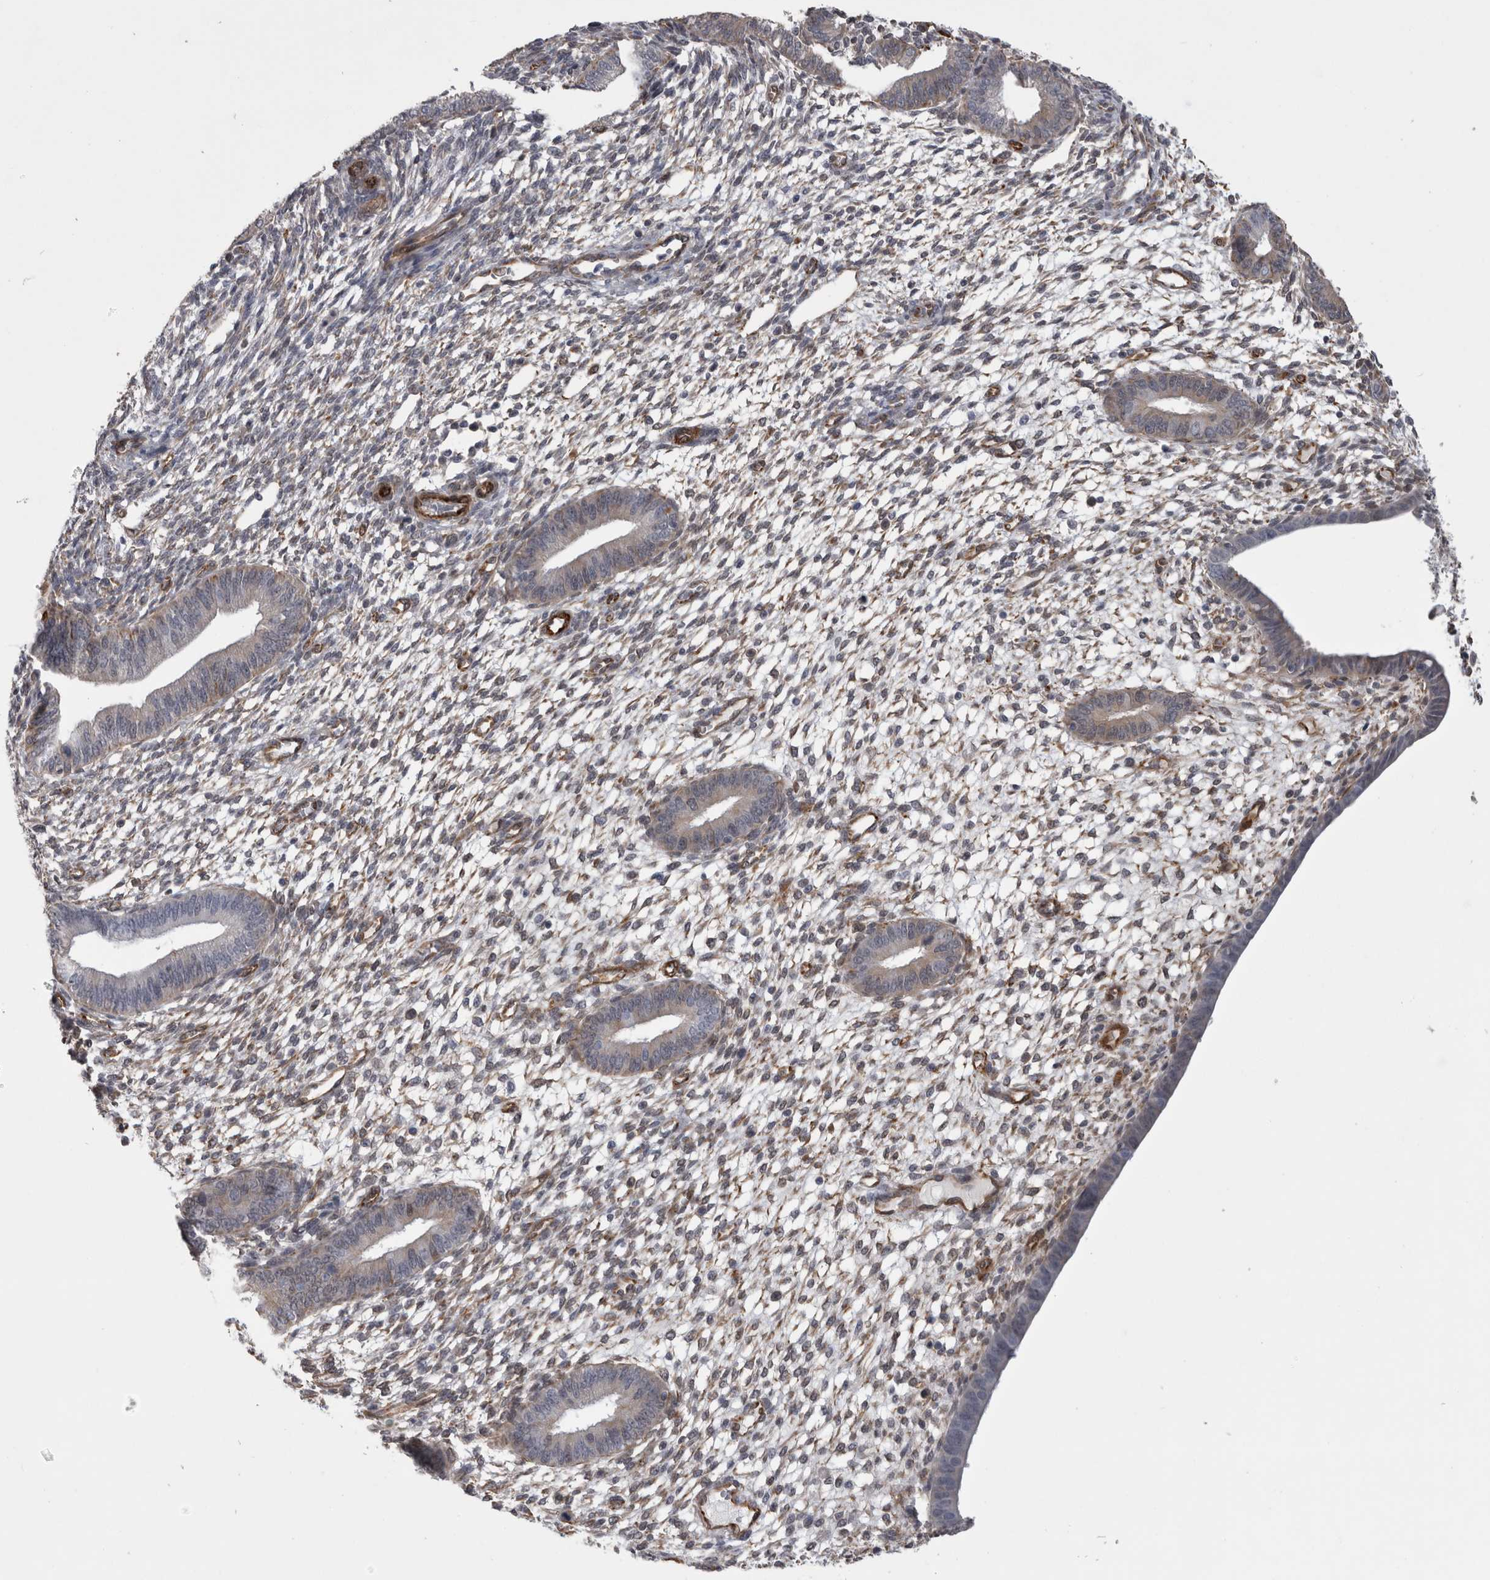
{"staining": {"intensity": "weak", "quantity": "<25%", "location": "cytoplasmic/membranous"}, "tissue": "endometrium", "cell_type": "Cells in endometrial stroma", "image_type": "normal", "snomed": [{"axis": "morphology", "description": "Normal tissue, NOS"}, {"axis": "topography", "description": "Endometrium"}], "caption": "High power microscopy image of an immunohistochemistry (IHC) image of normal endometrium, revealing no significant staining in cells in endometrial stroma. (Brightfield microscopy of DAB (3,3'-diaminobenzidine) immunohistochemistry at high magnification).", "gene": "ACOT7", "patient": {"sex": "female", "age": 46}}